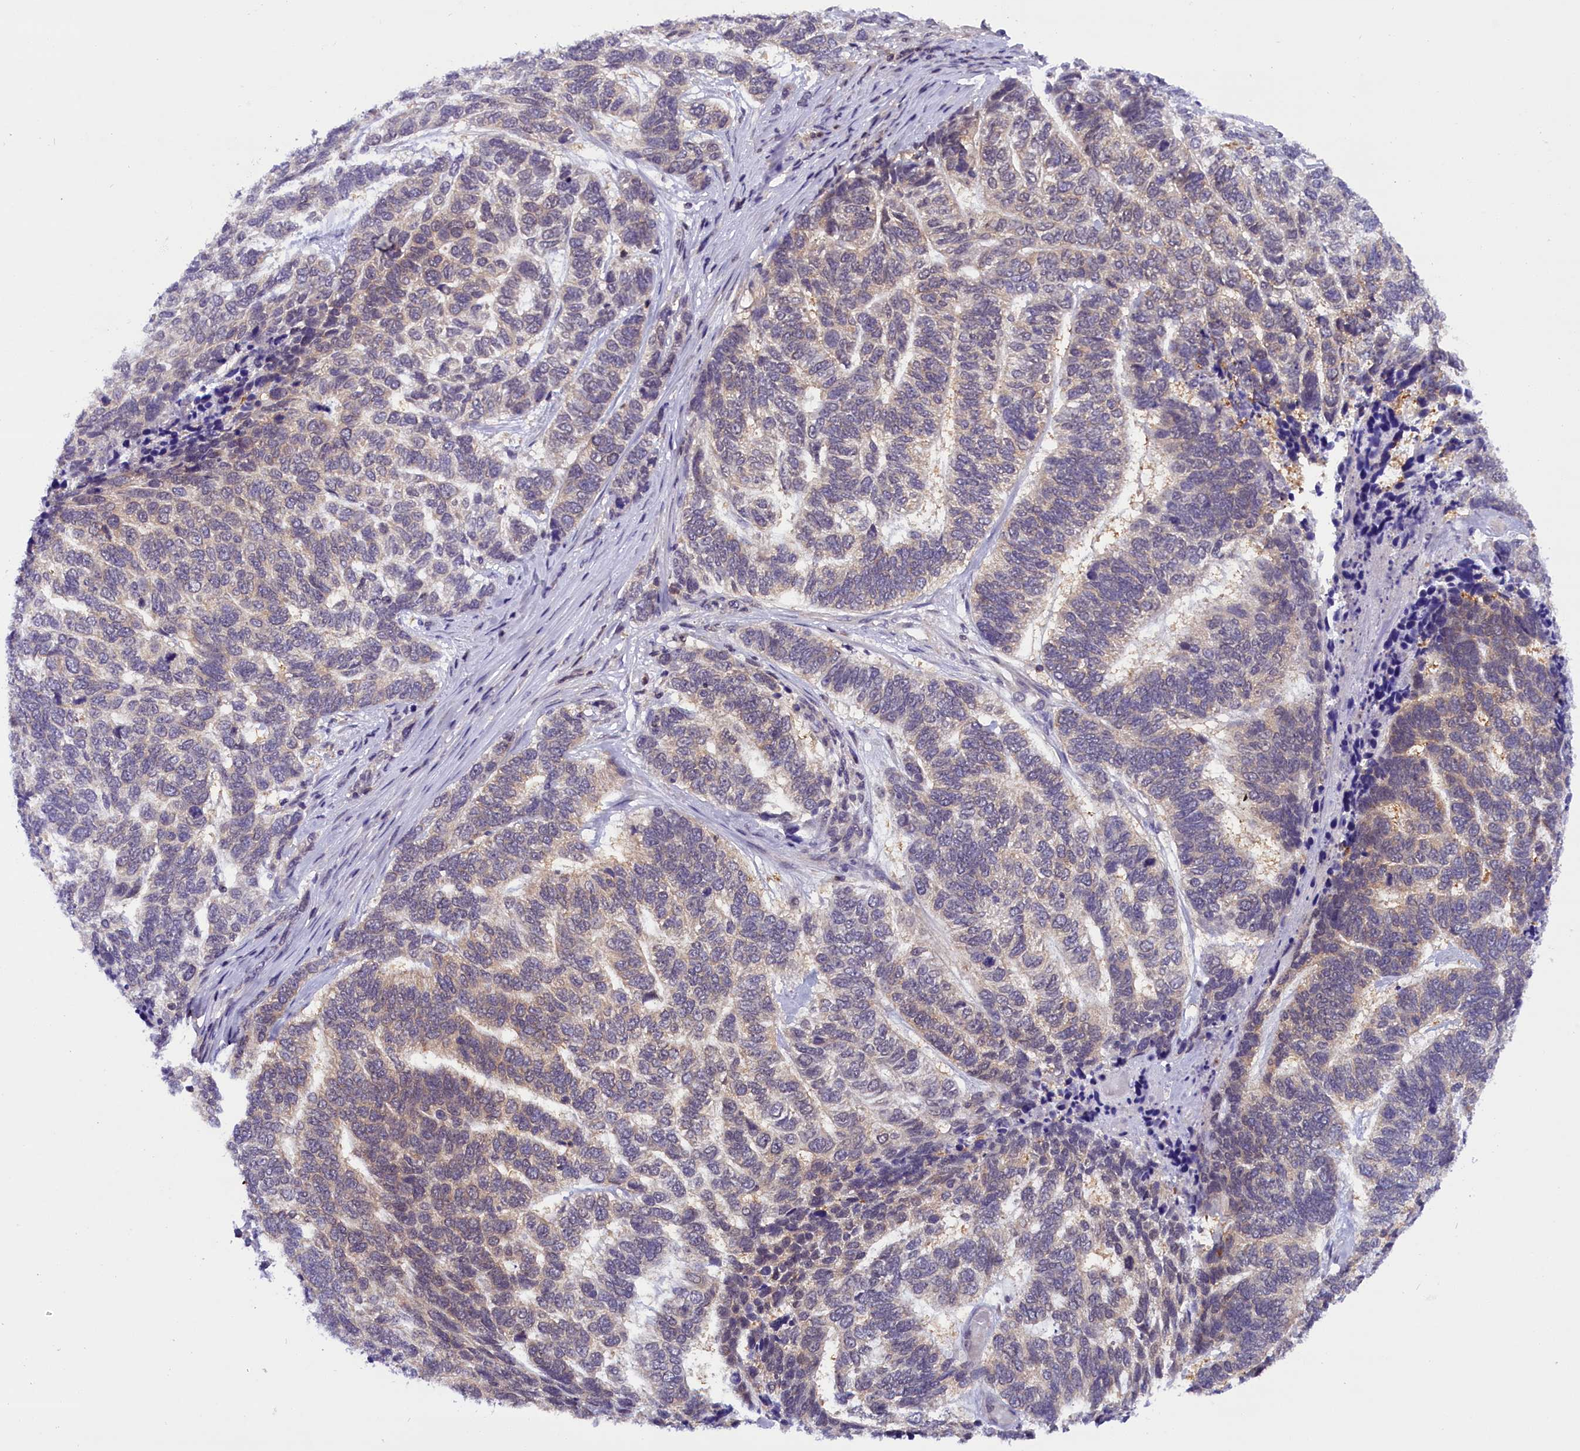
{"staining": {"intensity": "negative", "quantity": "none", "location": "none"}, "tissue": "skin cancer", "cell_type": "Tumor cells", "image_type": "cancer", "snomed": [{"axis": "morphology", "description": "Basal cell carcinoma"}, {"axis": "topography", "description": "Skin"}], "caption": "High magnification brightfield microscopy of basal cell carcinoma (skin) stained with DAB (brown) and counterstained with hematoxylin (blue): tumor cells show no significant staining.", "gene": "TBCB", "patient": {"sex": "female", "age": 65}}